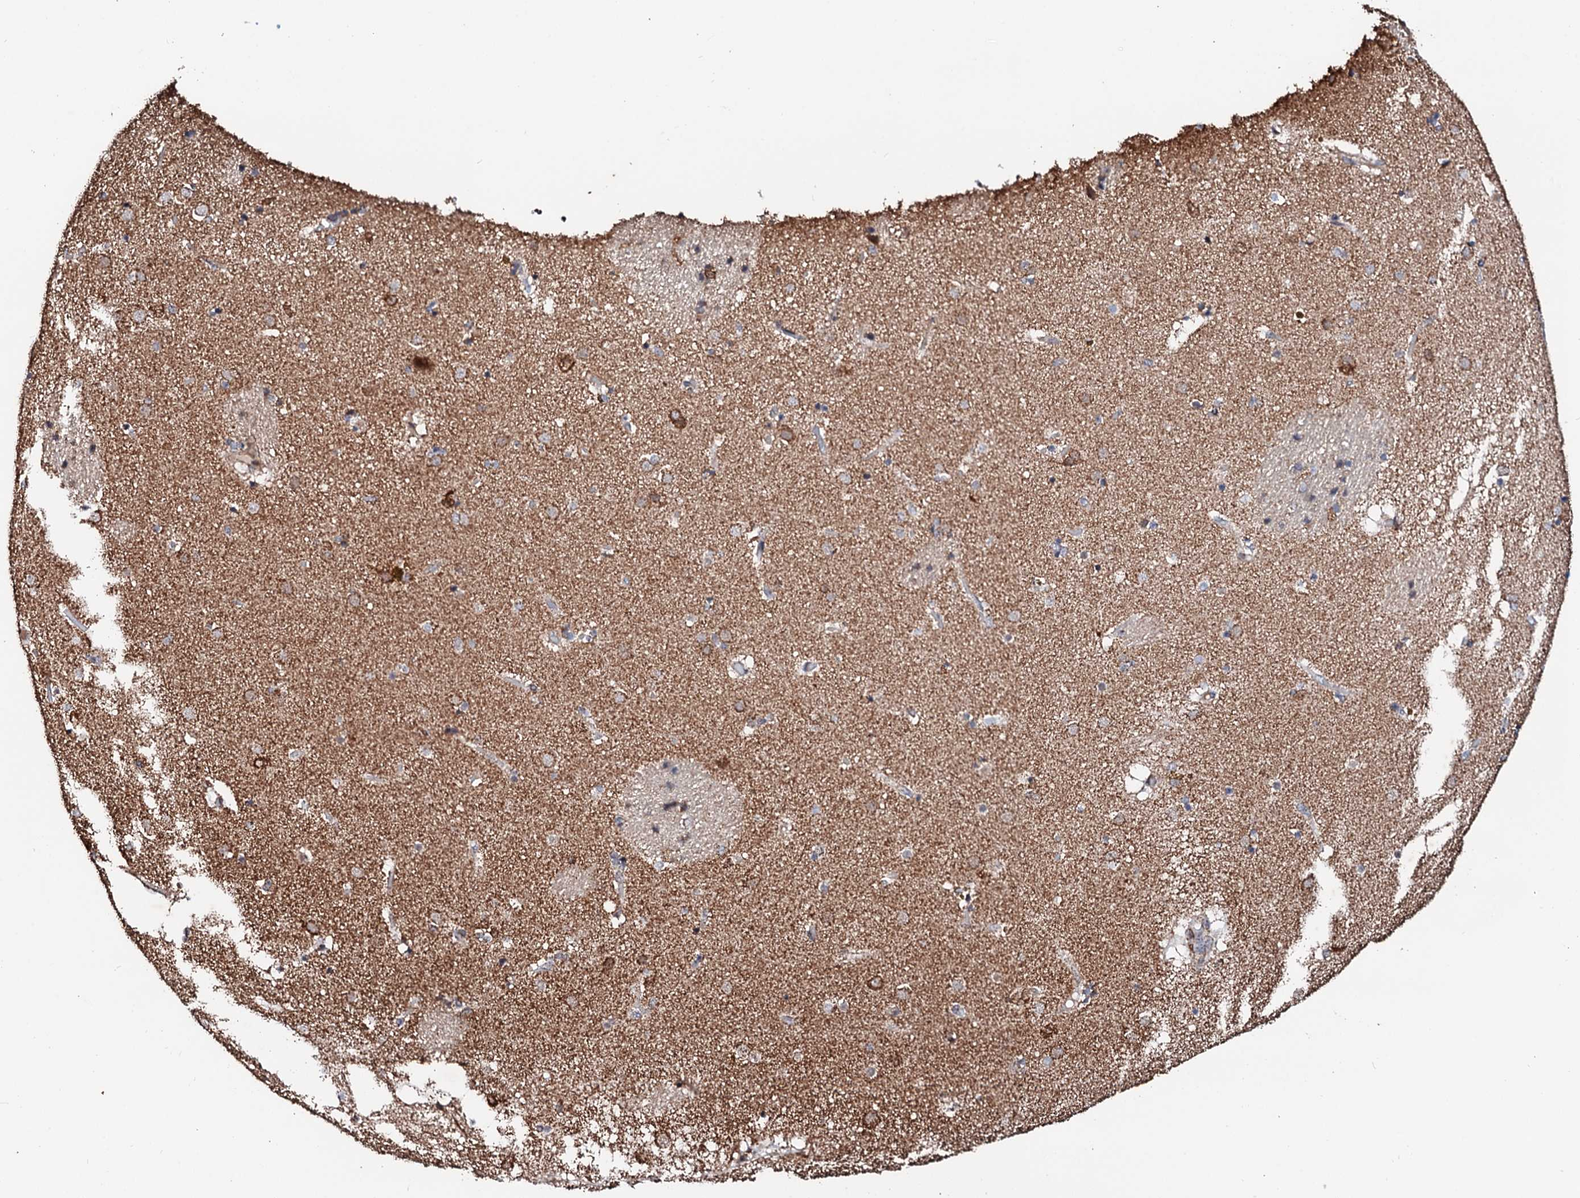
{"staining": {"intensity": "moderate", "quantity": "25%-75%", "location": "cytoplasmic/membranous"}, "tissue": "caudate", "cell_type": "Glial cells", "image_type": "normal", "snomed": [{"axis": "morphology", "description": "Normal tissue, NOS"}, {"axis": "topography", "description": "Lateral ventricle wall"}], "caption": "Caudate stained for a protein (brown) demonstrates moderate cytoplasmic/membranous positive staining in approximately 25%-75% of glial cells.", "gene": "SECISBP2L", "patient": {"sex": "male", "age": 70}}